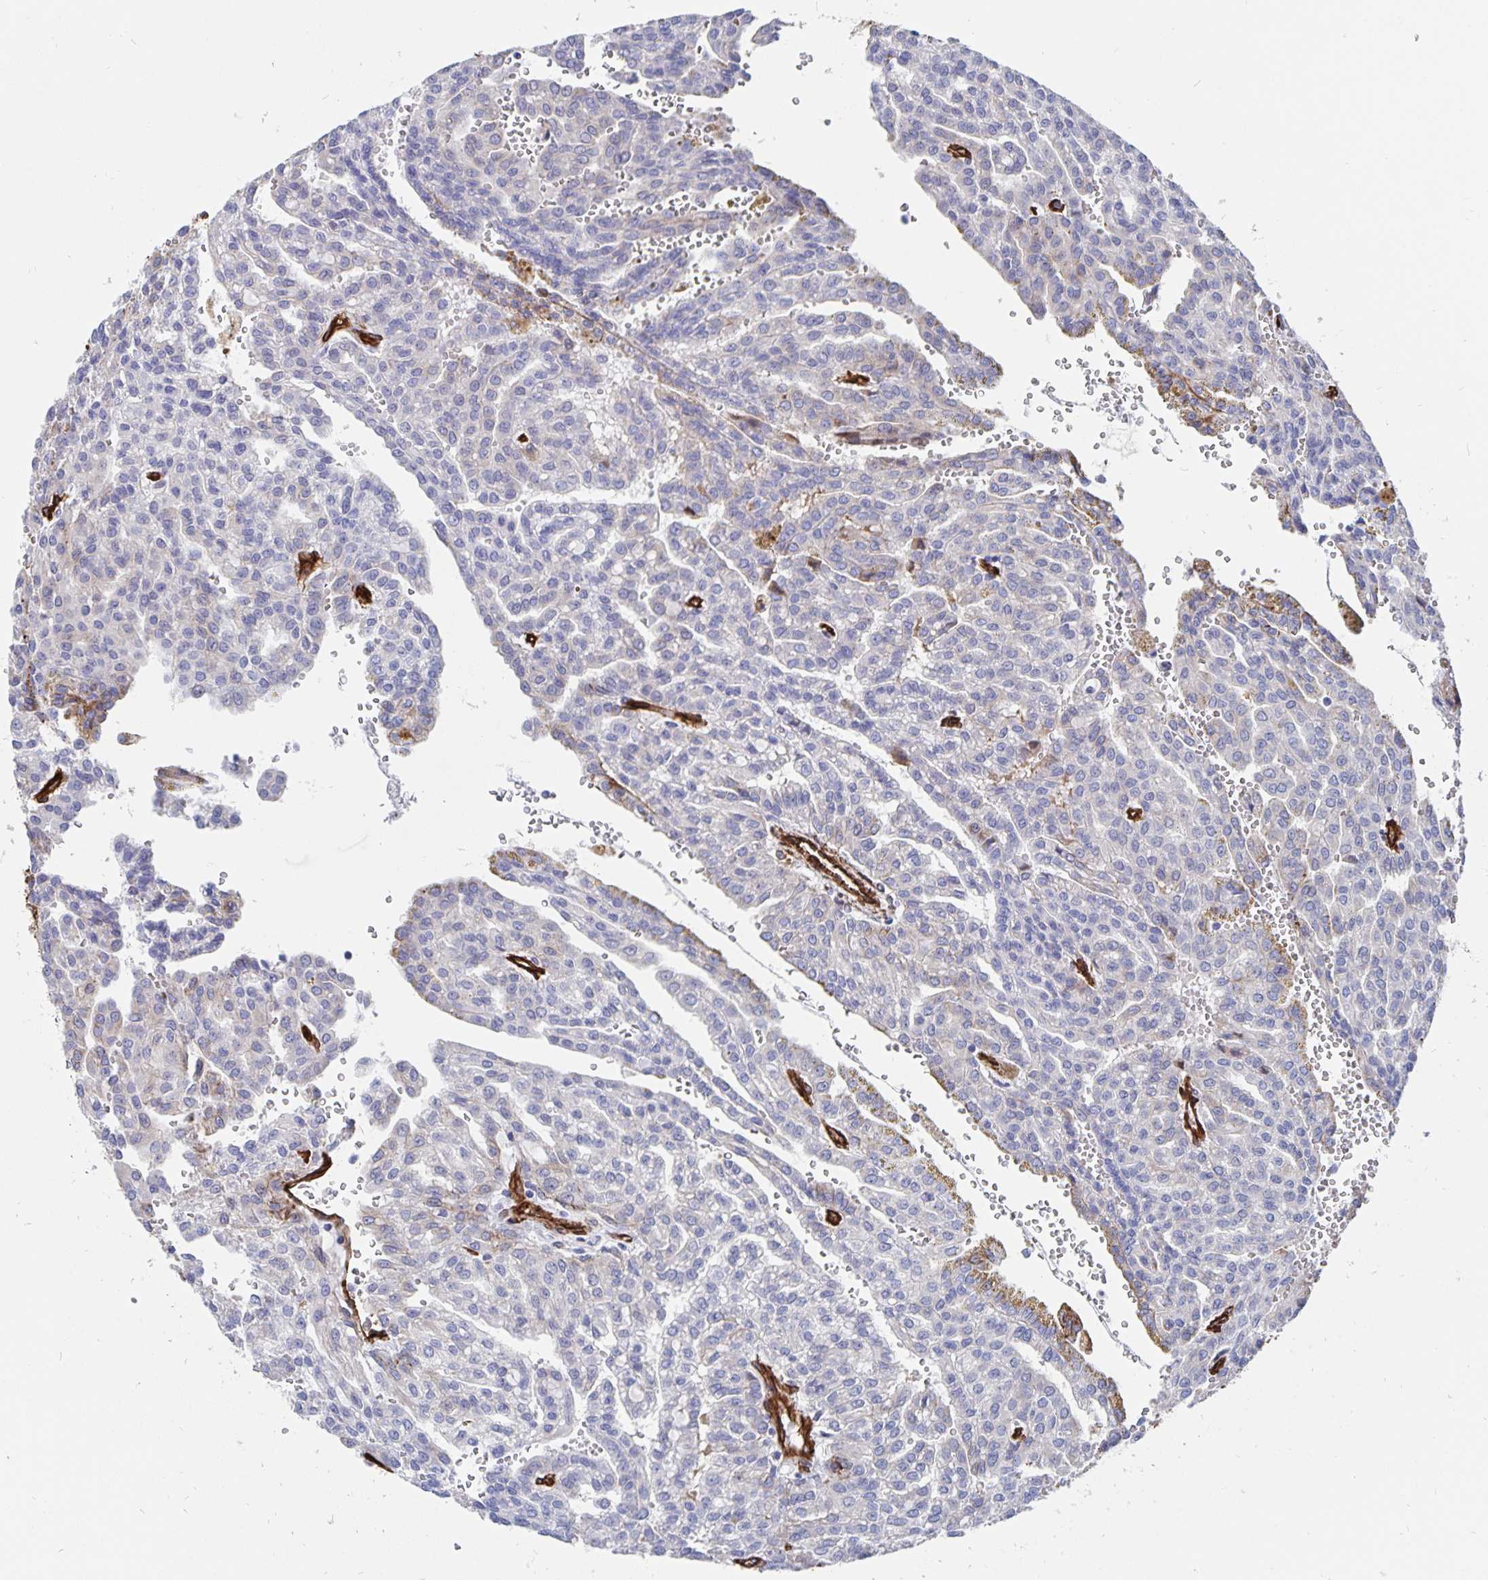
{"staining": {"intensity": "moderate", "quantity": "<25%", "location": "cytoplasmic/membranous"}, "tissue": "renal cancer", "cell_type": "Tumor cells", "image_type": "cancer", "snomed": [{"axis": "morphology", "description": "Adenocarcinoma, NOS"}, {"axis": "topography", "description": "Kidney"}], "caption": "An immunohistochemistry (IHC) image of tumor tissue is shown. Protein staining in brown highlights moderate cytoplasmic/membranous positivity in adenocarcinoma (renal) within tumor cells.", "gene": "DCHS2", "patient": {"sex": "male", "age": 63}}